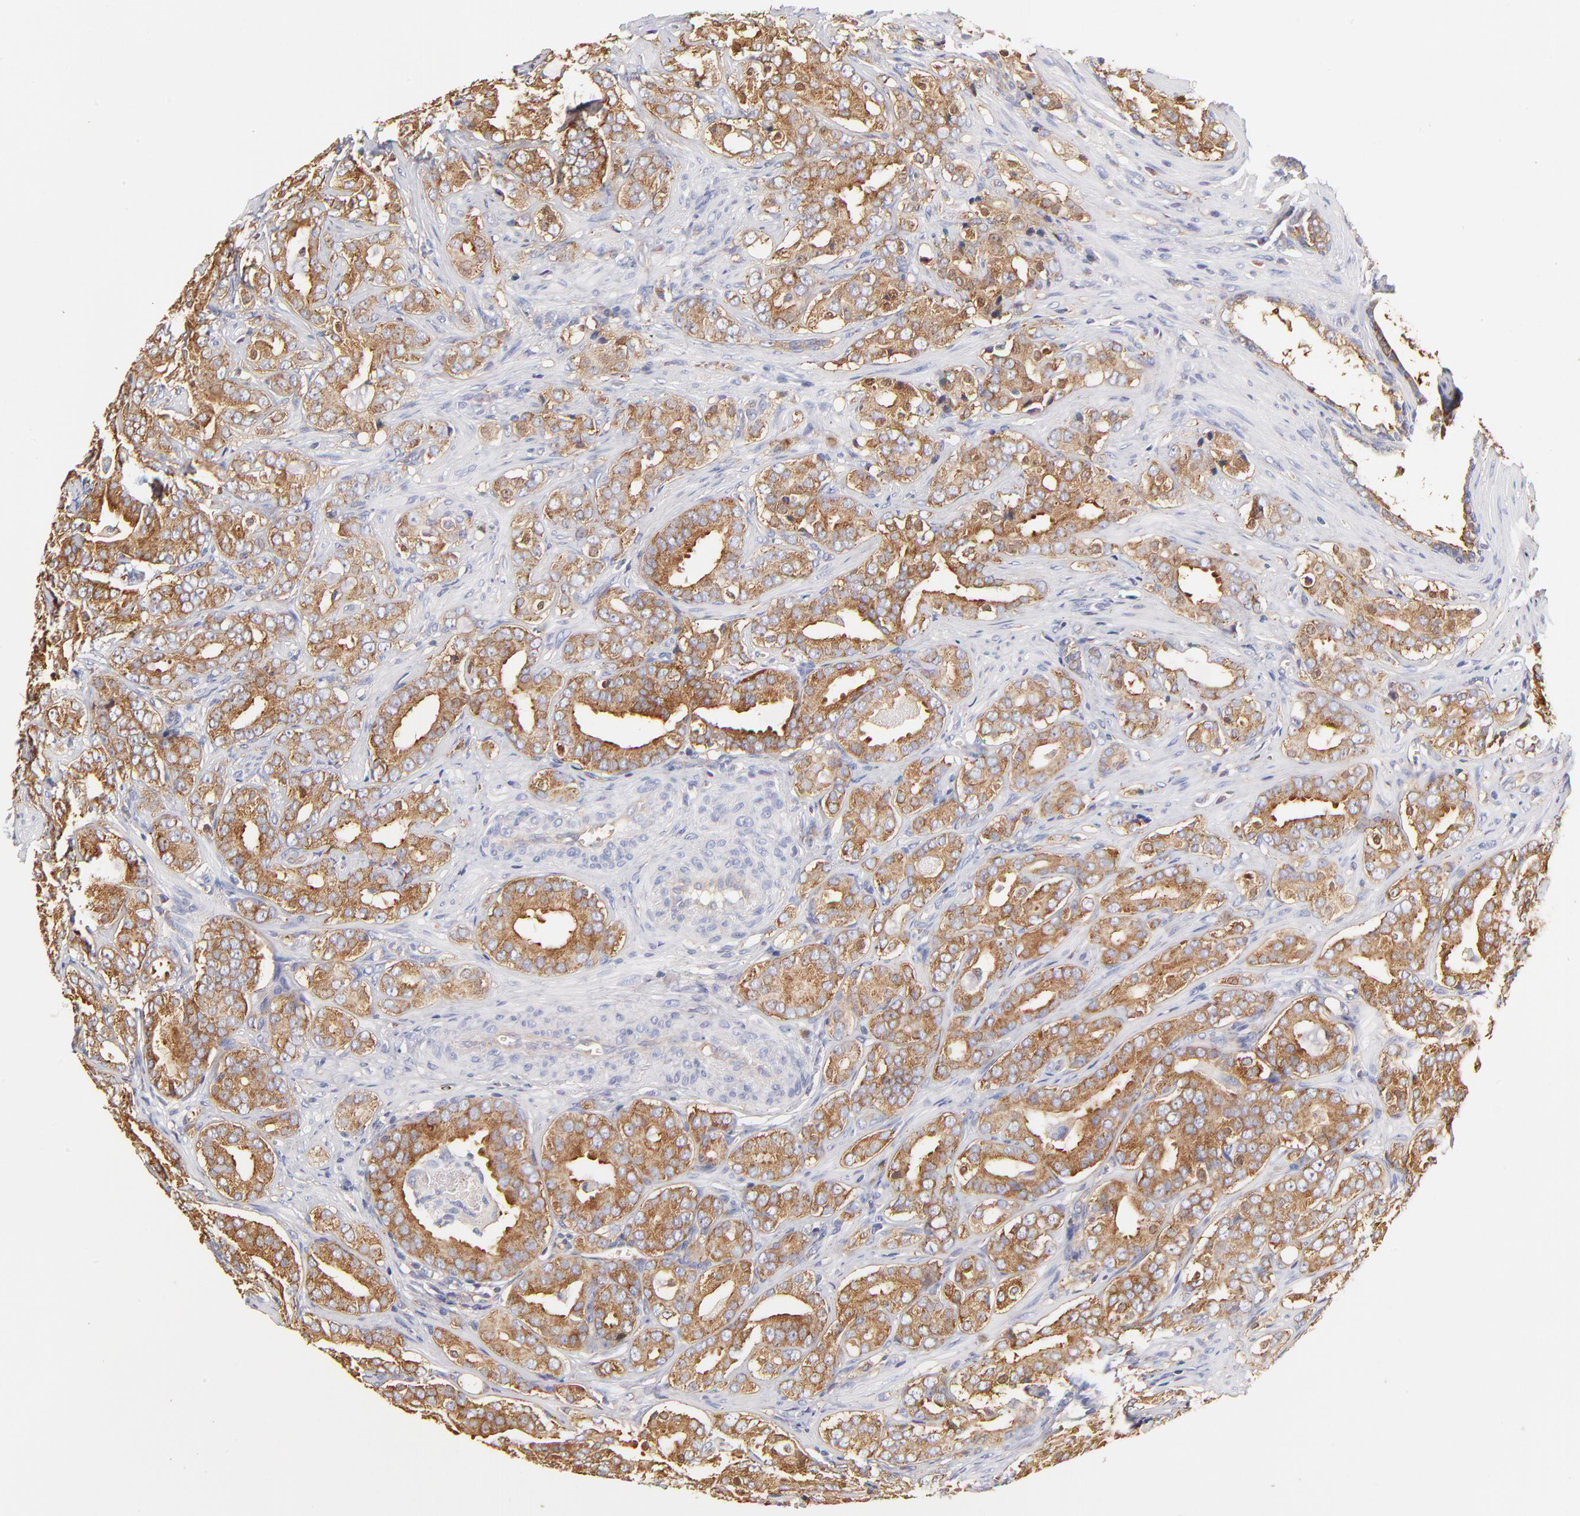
{"staining": {"intensity": "moderate", "quantity": ">75%", "location": "cytoplasmic/membranous"}, "tissue": "prostate cancer", "cell_type": "Tumor cells", "image_type": "cancer", "snomed": [{"axis": "morphology", "description": "Adenocarcinoma, Low grade"}, {"axis": "topography", "description": "Prostate"}], "caption": "Protein expression analysis of human prostate cancer (low-grade adenocarcinoma) reveals moderate cytoplasmic/membranous positivity in about >75% of tumor cells.", "gene": "CD2AP", "patient": {"sex": "male", "age": 59}}